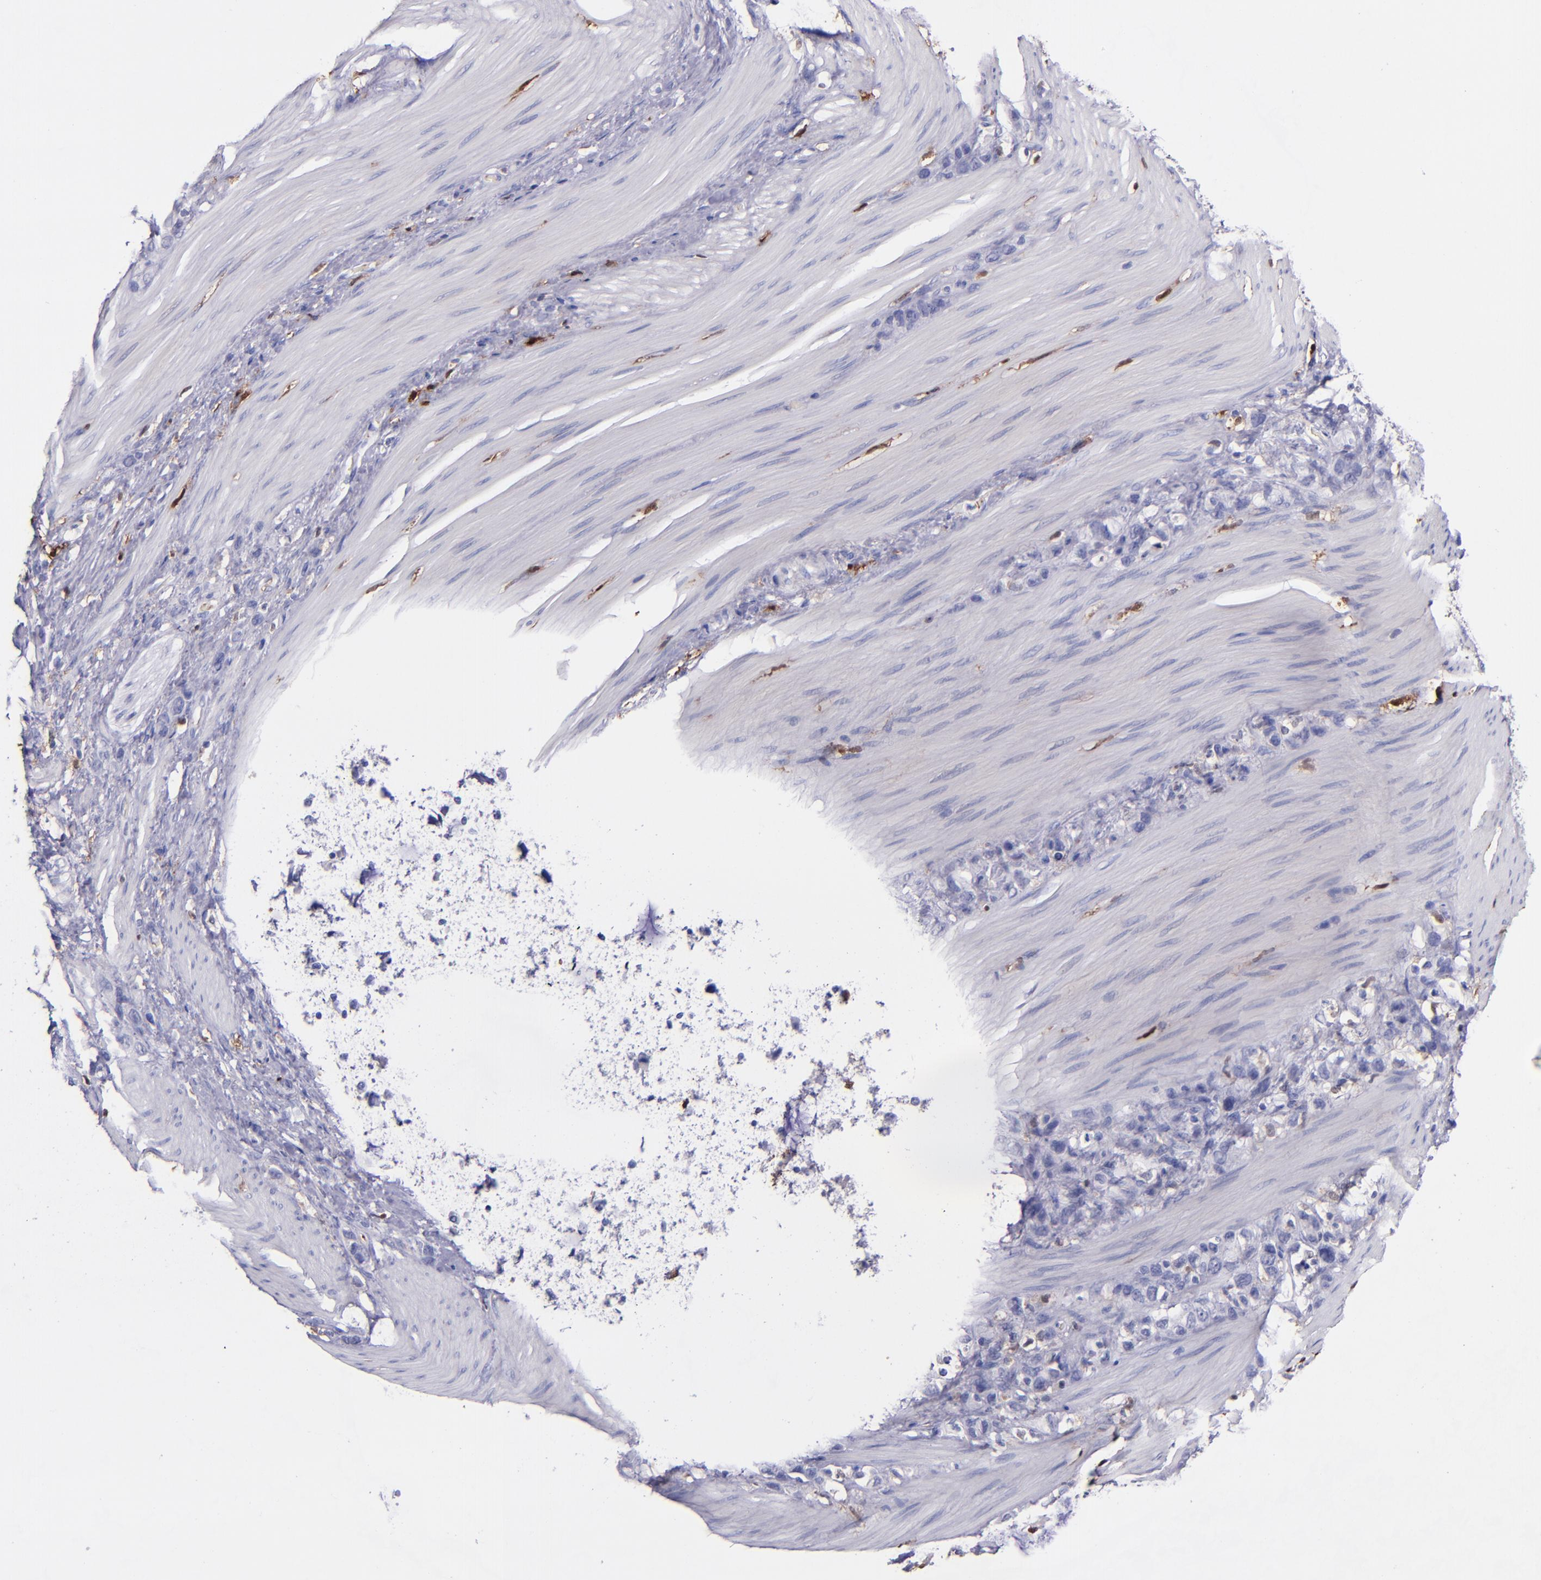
{"staining": {"intensity": "negative", "quantity": "none", "location": "none"}, "tissue": "stomach cancer", "cell_type": "Tumor cells", "image_type": "cancer", "snomed": [{"axis": "morphology", "description": "Normal tissue, NOS"}, {"axis": "morphology", "description": "Adenocarcinoma, NOS"}, {"axis": "morphology", "description": "Adenocarcinoma, High grade"}, {"axis": "topography", "description": "Stomach, upper"}, {"axis": "topography", "description": "Stomach"}], "caption": "An immunohistochemistry (IHC) histopathology image of stomach cancer is shown. There is no staining in tumor cells of stomach cancer. (Stains: DAB immunohistochemistry (IHC) with hematoxylin counter stain, Microscopy: brightfield microscopy at high magnification).", "gene": "F13A1", "patient": {"sex": "female", "age": 65}}